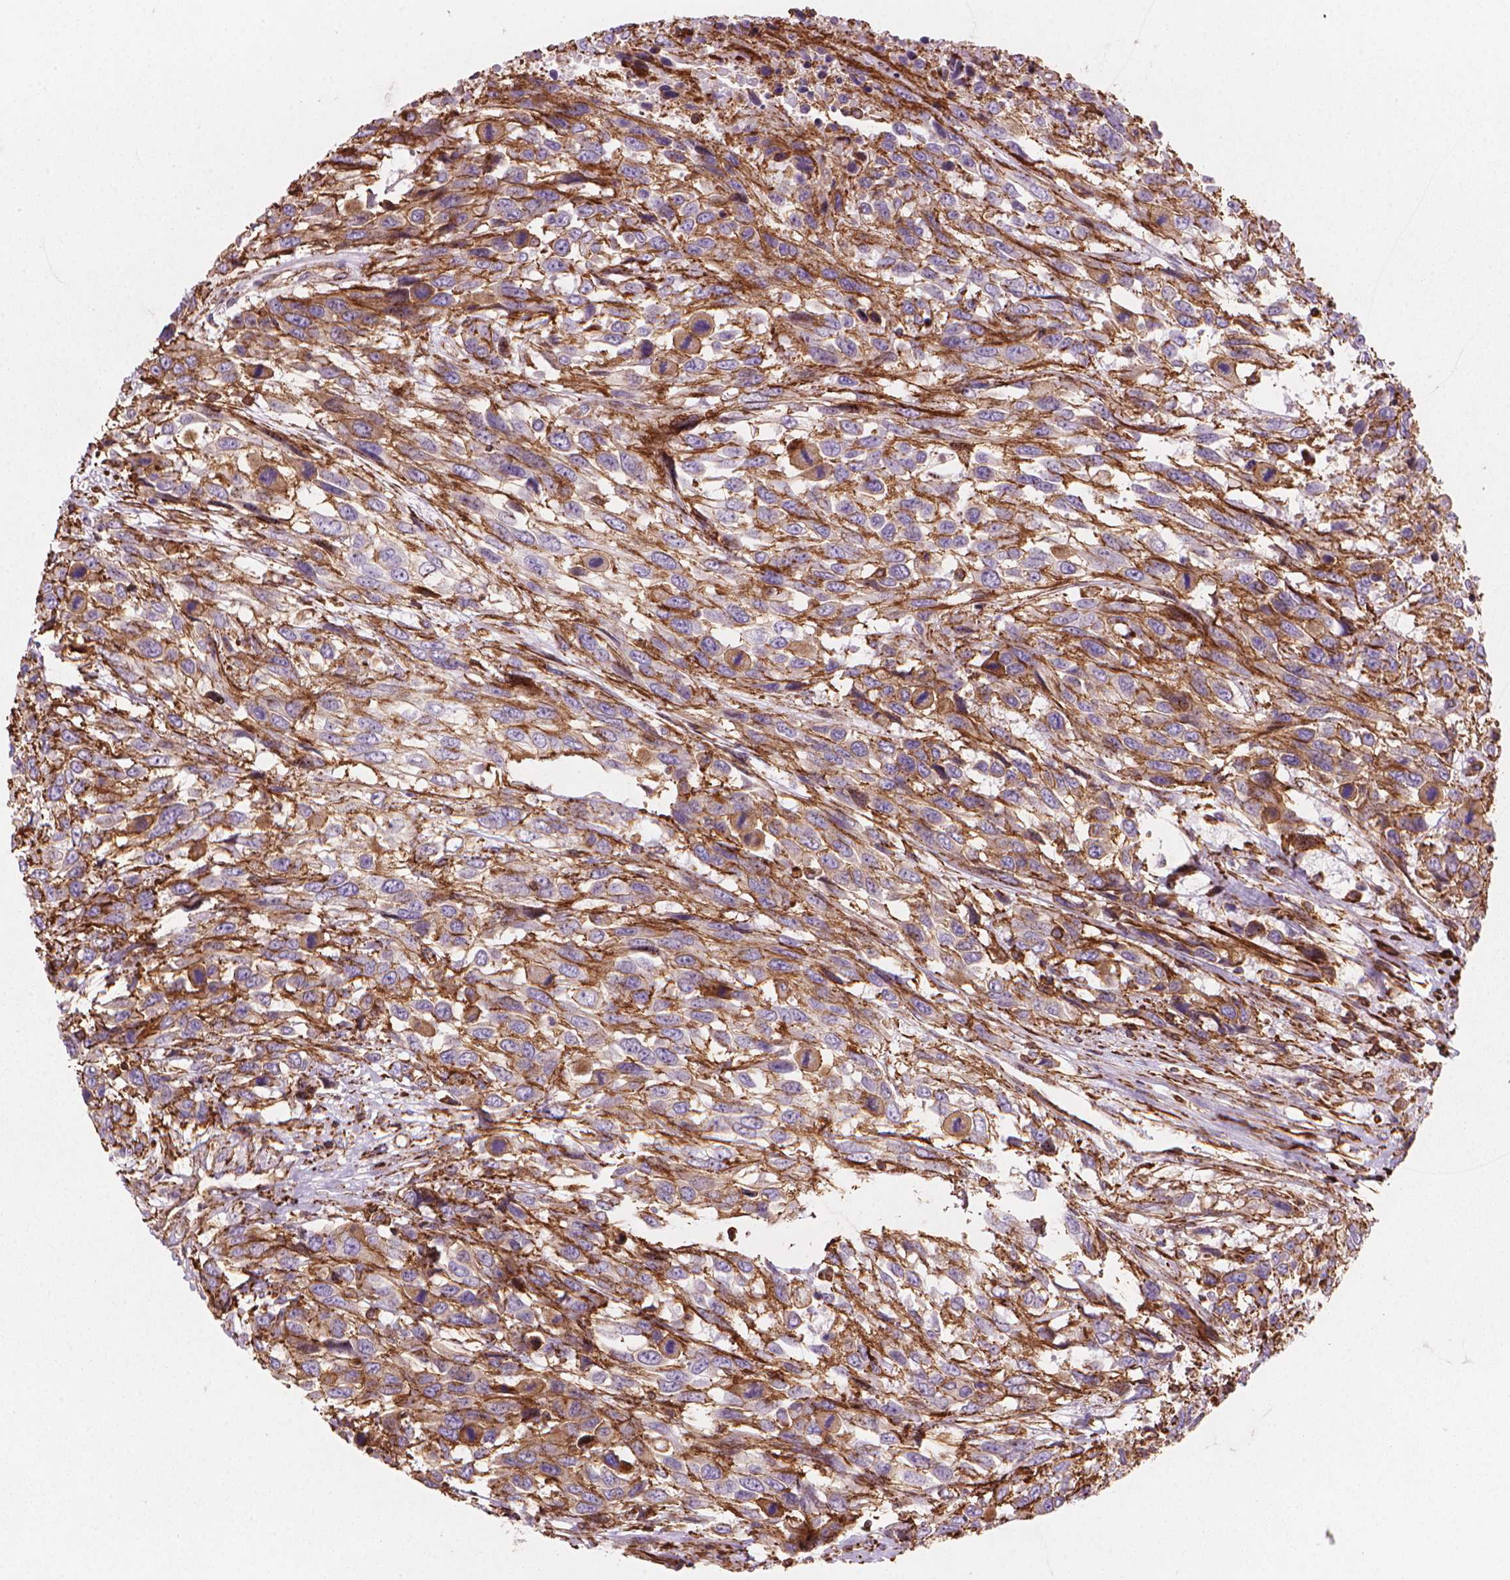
{"staining": {"intensity": "moderate", "quantity": "25%-75%", "location": "cytoplasmic/membranous"}, "tissue": "urothelial cancer", "cell_type": "Tumor cells", "image_type": "cancer", "snomed": [{"axis": "morphology", "description": "Urothelial carcinoma, High grade"}, {"axis": "topography", "description": "Urinary bladder"}], "caption": "This image displays IHC staining of urothelial carcinoma (high-grade), with medium moderate cytoplasmic/membranous staining in about 25%-75% of tumor cells.", "gene": "PATJ", "patient": {"sex": "female", "age": 70}}